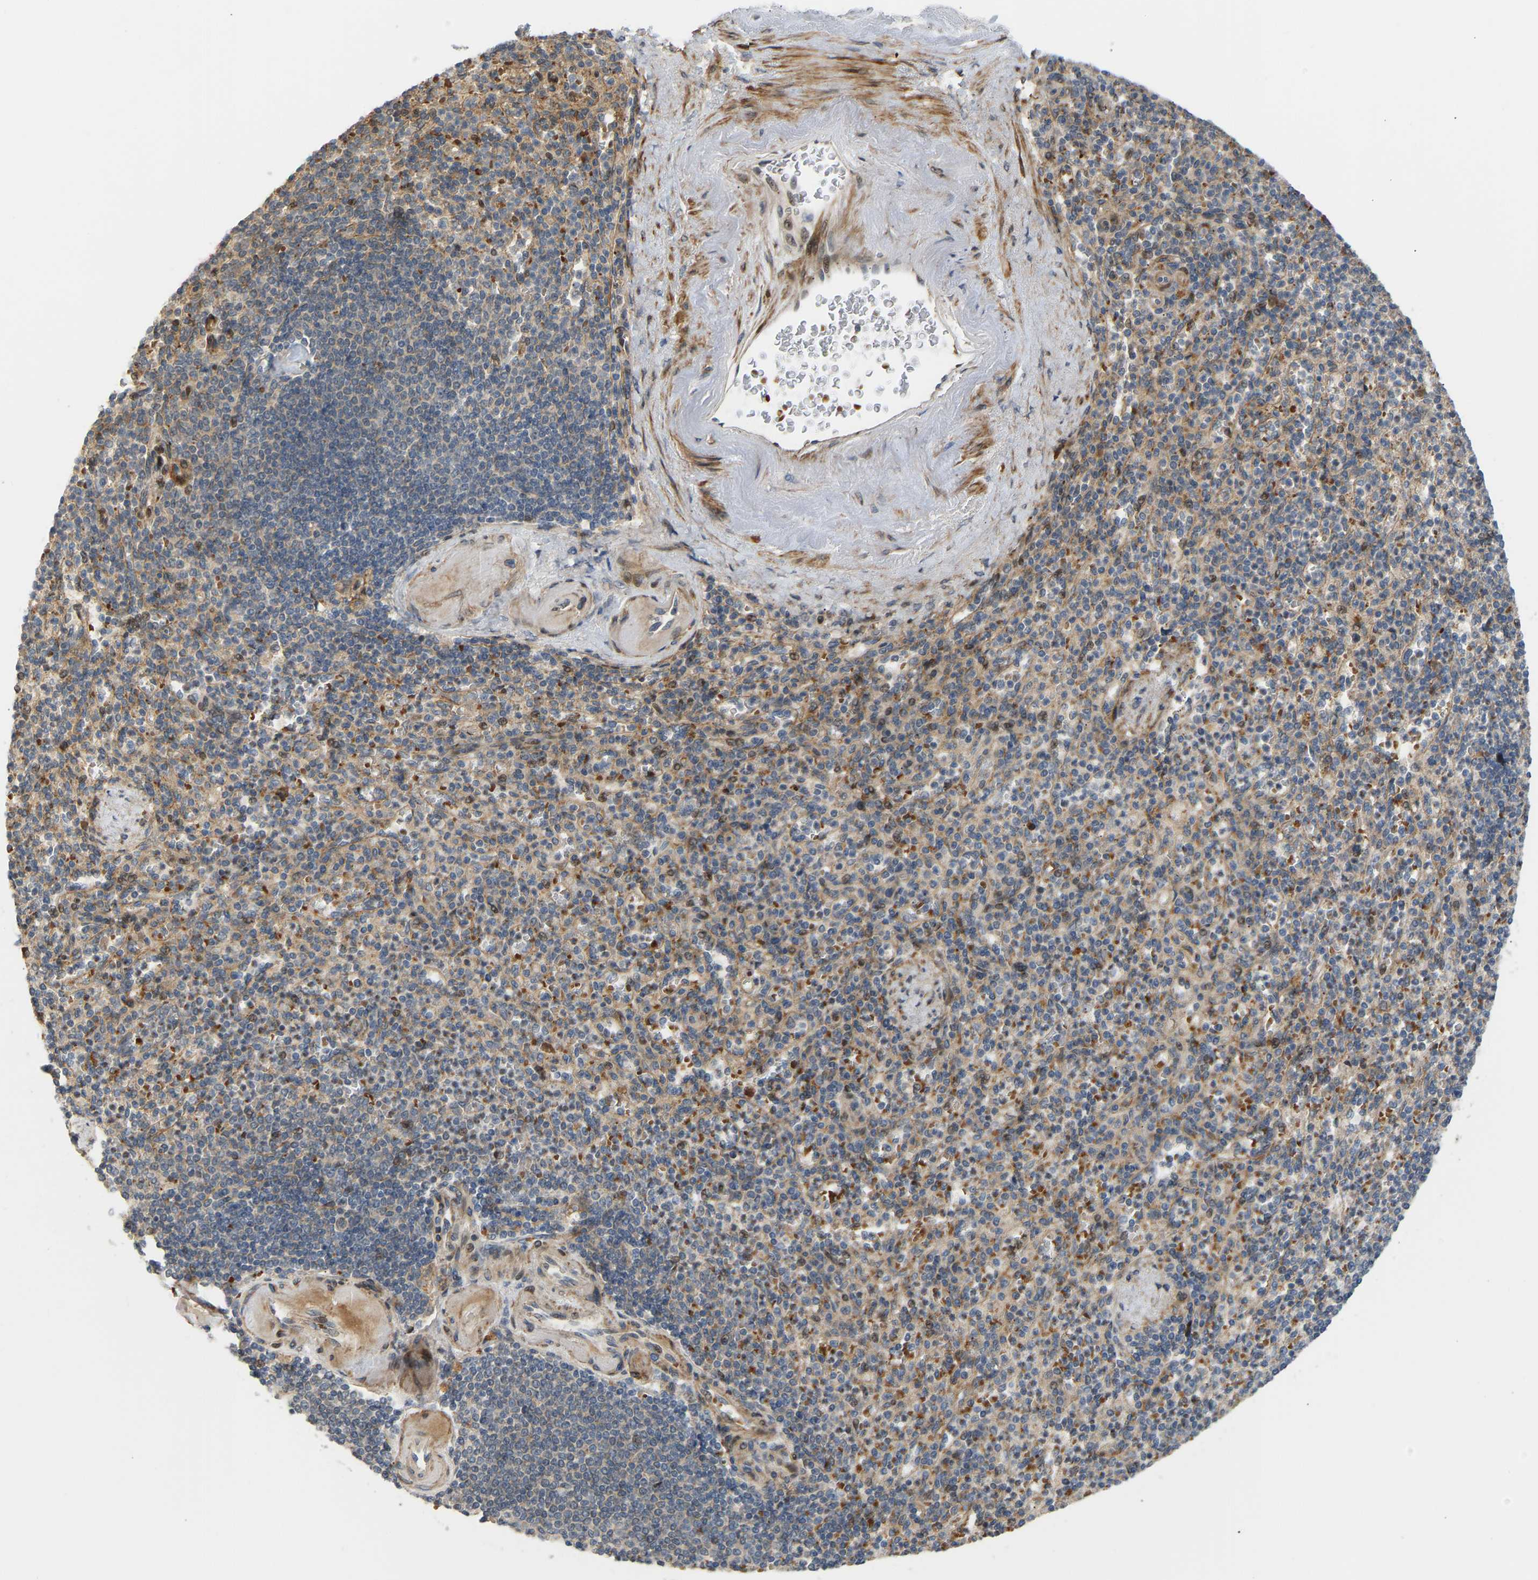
{"staining": {"intensity": "moderate", "quantity": ">75%", "location": "cytoplasmic/membranous"}, "tissue": "spleen", "cell_type": "Cells in red pulp", "image_type": "normal", "snomed": [{"axis": "morphology", "description": "Normal tissue, NOS"}, {"axis": "topography", "description": "Spleen"}], "caption": "Spleen stained for a protein shows moderate cytoplasmic/membranous positivity in cells in red pulp. (Stains: DAB (3,3'-diaminobenzidine) in brown, nuclei in blue, Microscopy: brightfield microscopy at high magnification).", "gene": "POGLUT2", "patient": {"sex": "female", "age": 74}}